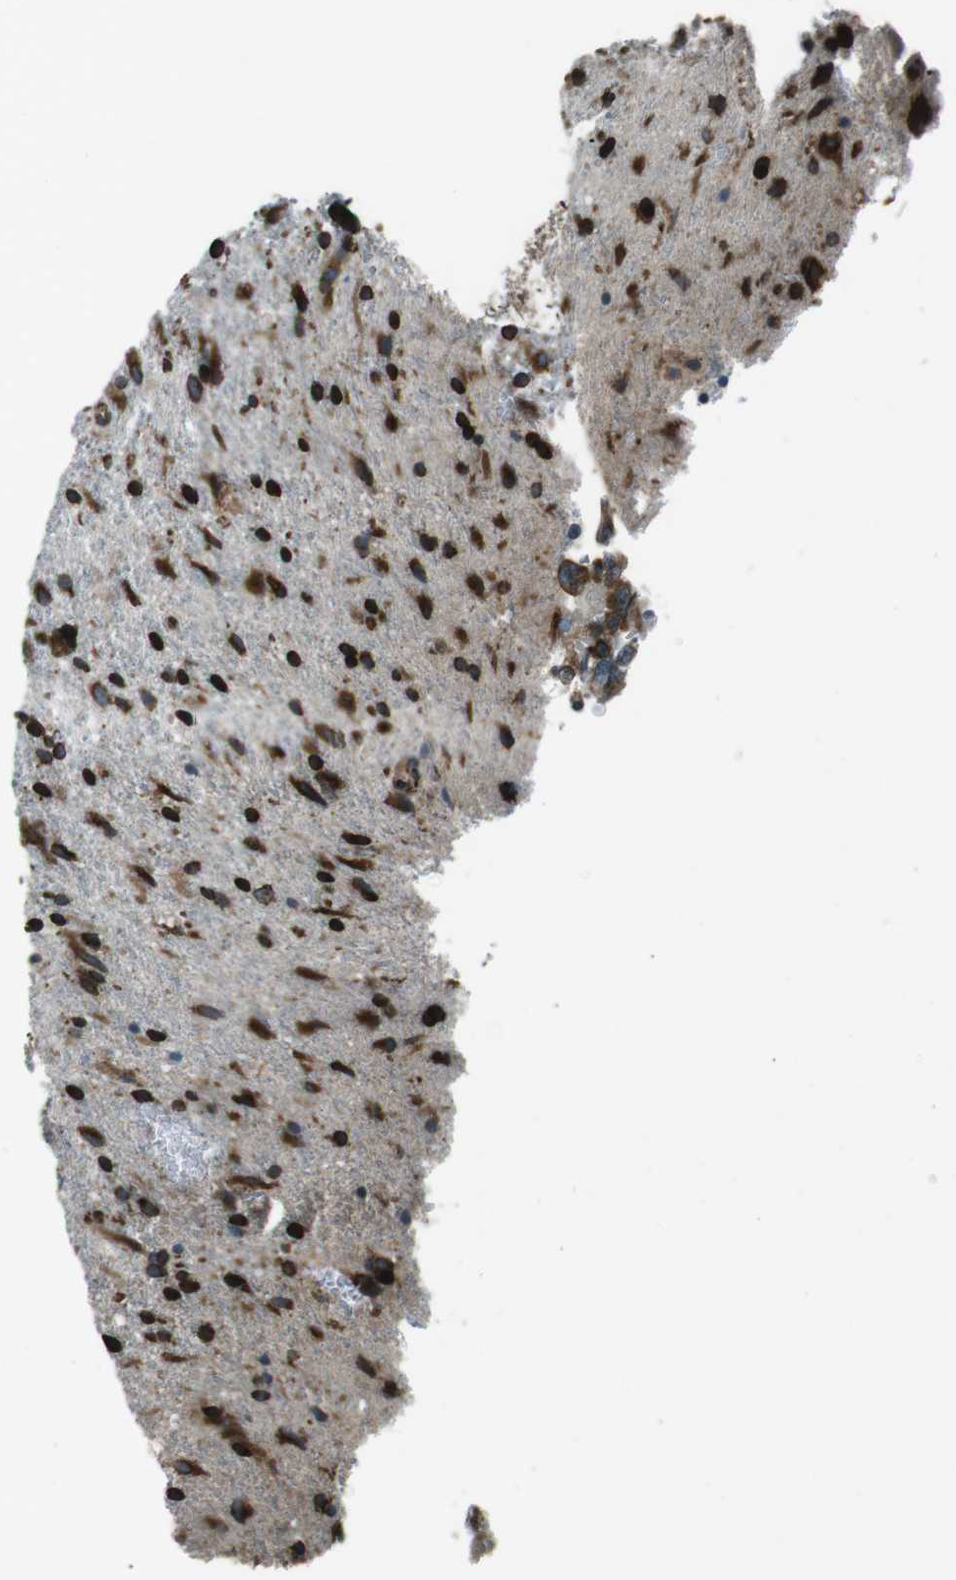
{"staining": {"intensity": "strong", "quantity": ">75%", "location": "cytoplasmic/membranous"}, "tissue": "glioma", "cell_type": "Tumor cells", "image_type": "cancer", "snomed": [{"axis": "morphology", "description": "Glioma, malignant, Low grade"}, {"axis": "topography", "description": "Brain"}], "caption": "The micrograph demonstrates a brown stain indicating the presence of a protein in the cytoplasmic/membranous of tumor cells in glioma.", "gene": "KTN1", "patient": {"sex": "male", "age": 77}}